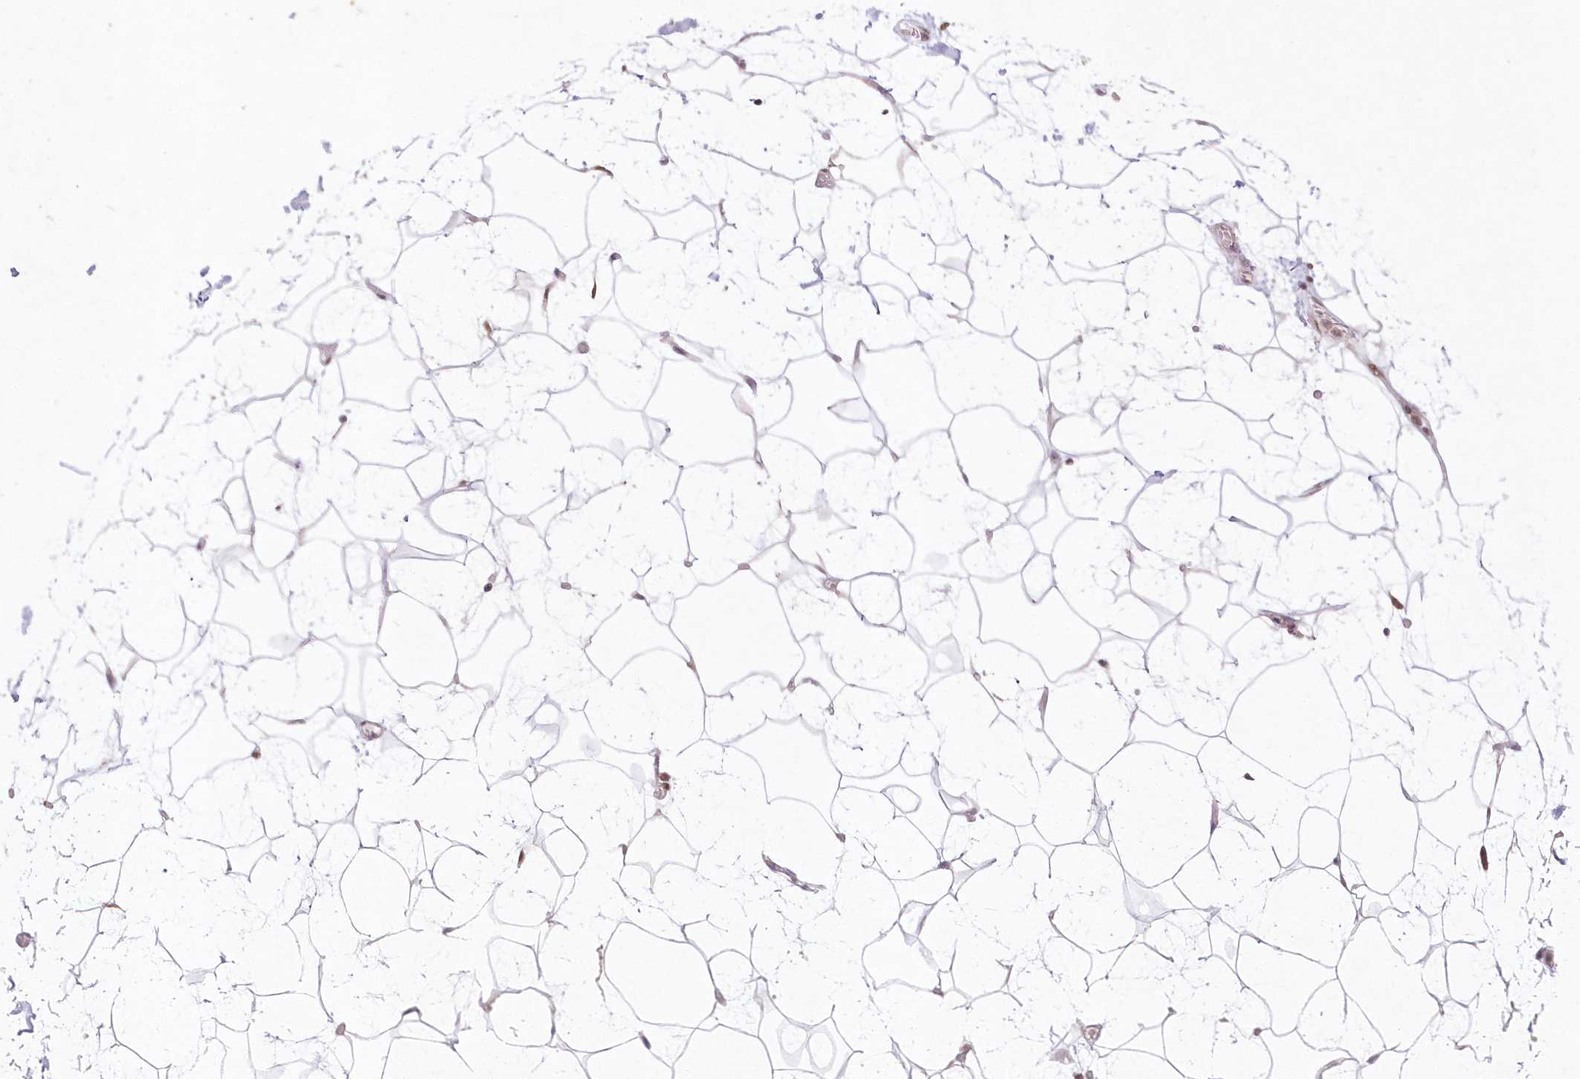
{"staining": {"intensity": "negative", "quantity": "none", "location": "none"}, "tissue": "adipose tissue", "cell_type": "Adipocytes", "image_type": "normal", "snomed": [{"axis": "morphology", "description": "Normal tissue, NOS"}, {"axis": "topography", "description": "Soft tissue"}], "caption": "Immunohistochemical staining of benign adipose tissue demonstrates no significant expression in adipocytes.", "gene": "LDB1", "patient": {"sex": "male", "age": 72}}